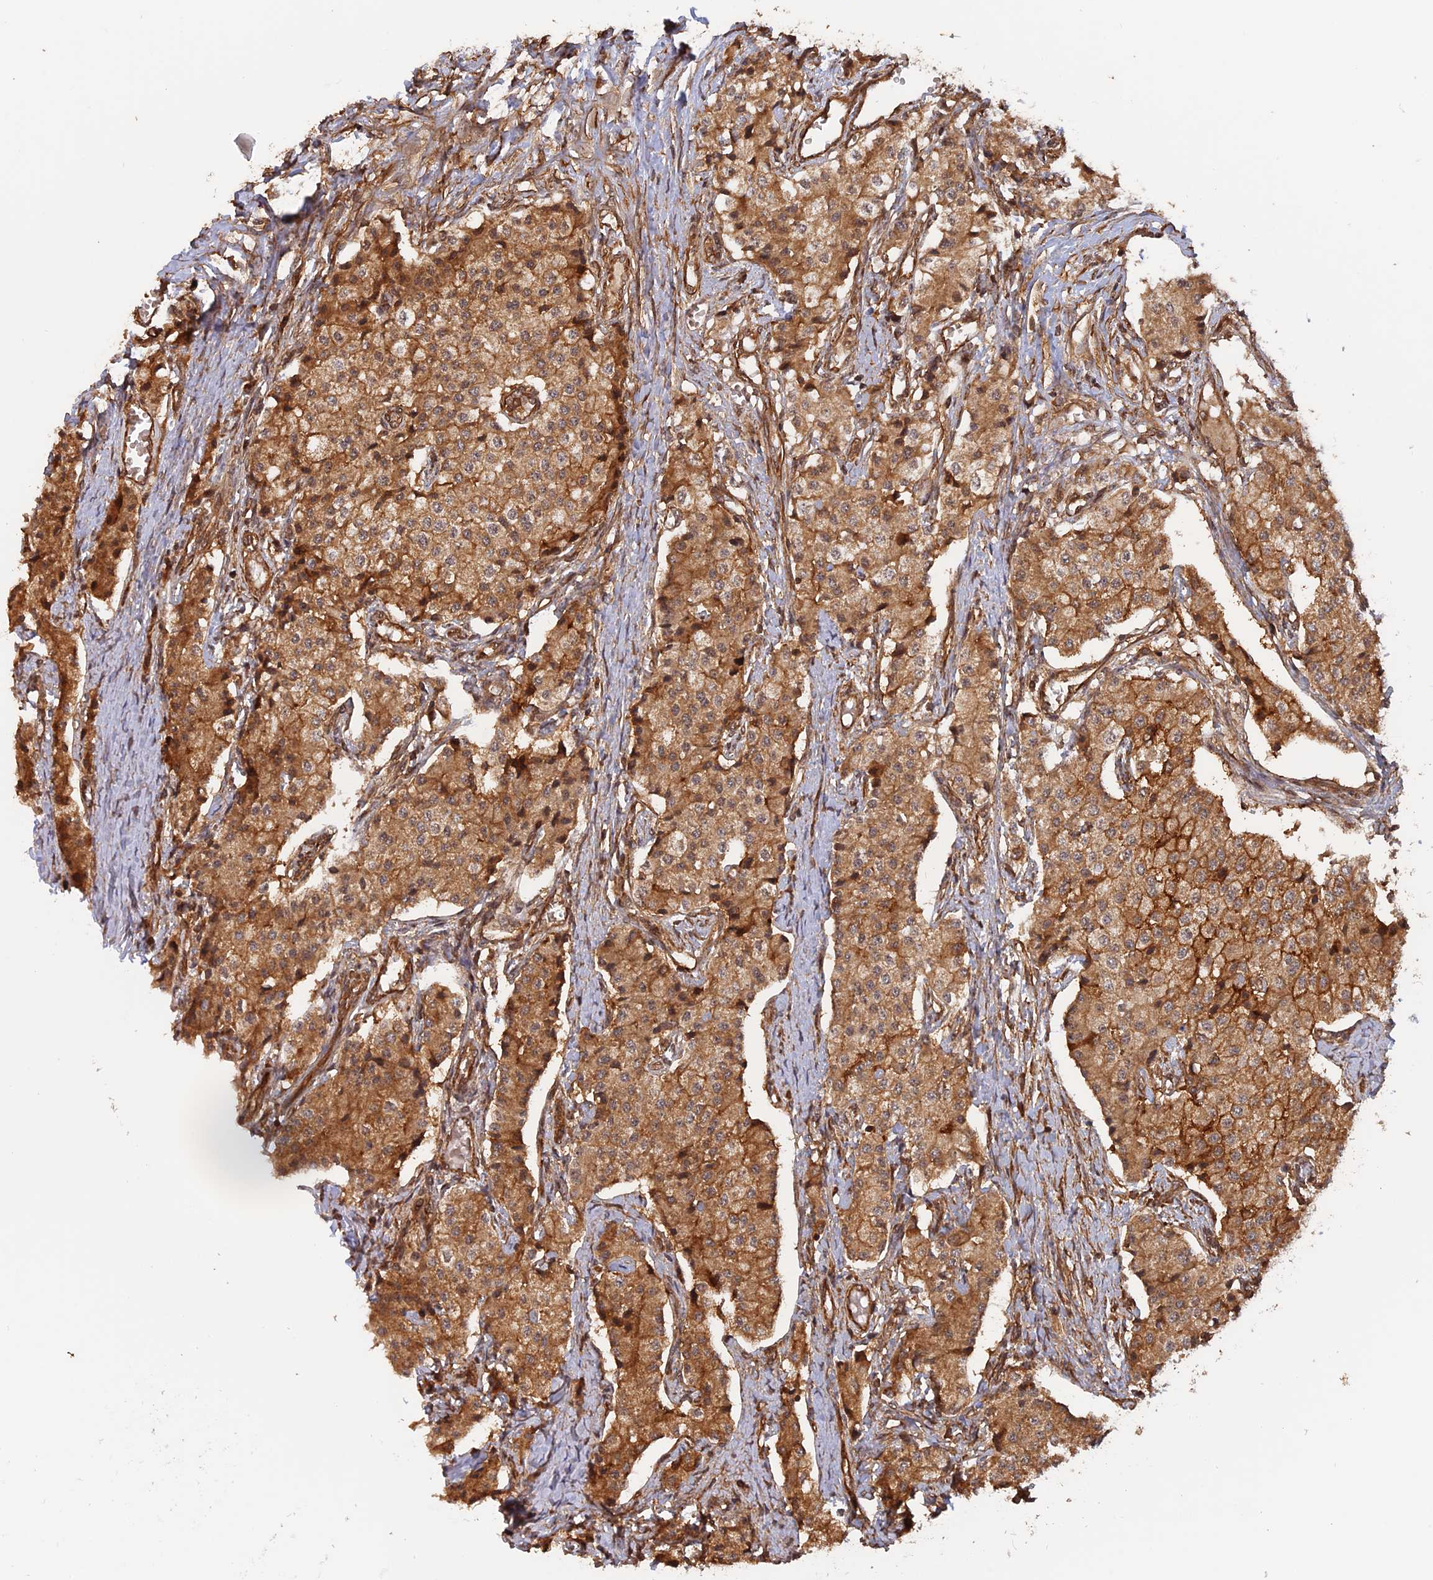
{"staining": {"intensity": "moderate", "quantity": ">75%", "location": "cytoplasmic/membranous"}, "tissue": "carcinoid", "cell_type": "Tumor cells", "image_type": "cancer", "snomed": [{"axis": "morphology", "description": "Carcinoid, malignant, NOS"}, {"axis": "topography", "description": "Colon"}], "caption": "Immunohistochemistry of human carcinoid (malignant) exhibits medium levels of moderate cytoplasmic/membranous positivity in approximately >75% of tumor cells.", "gene": "CCDC174", "patient": {"sex": "female", "age": 52}}